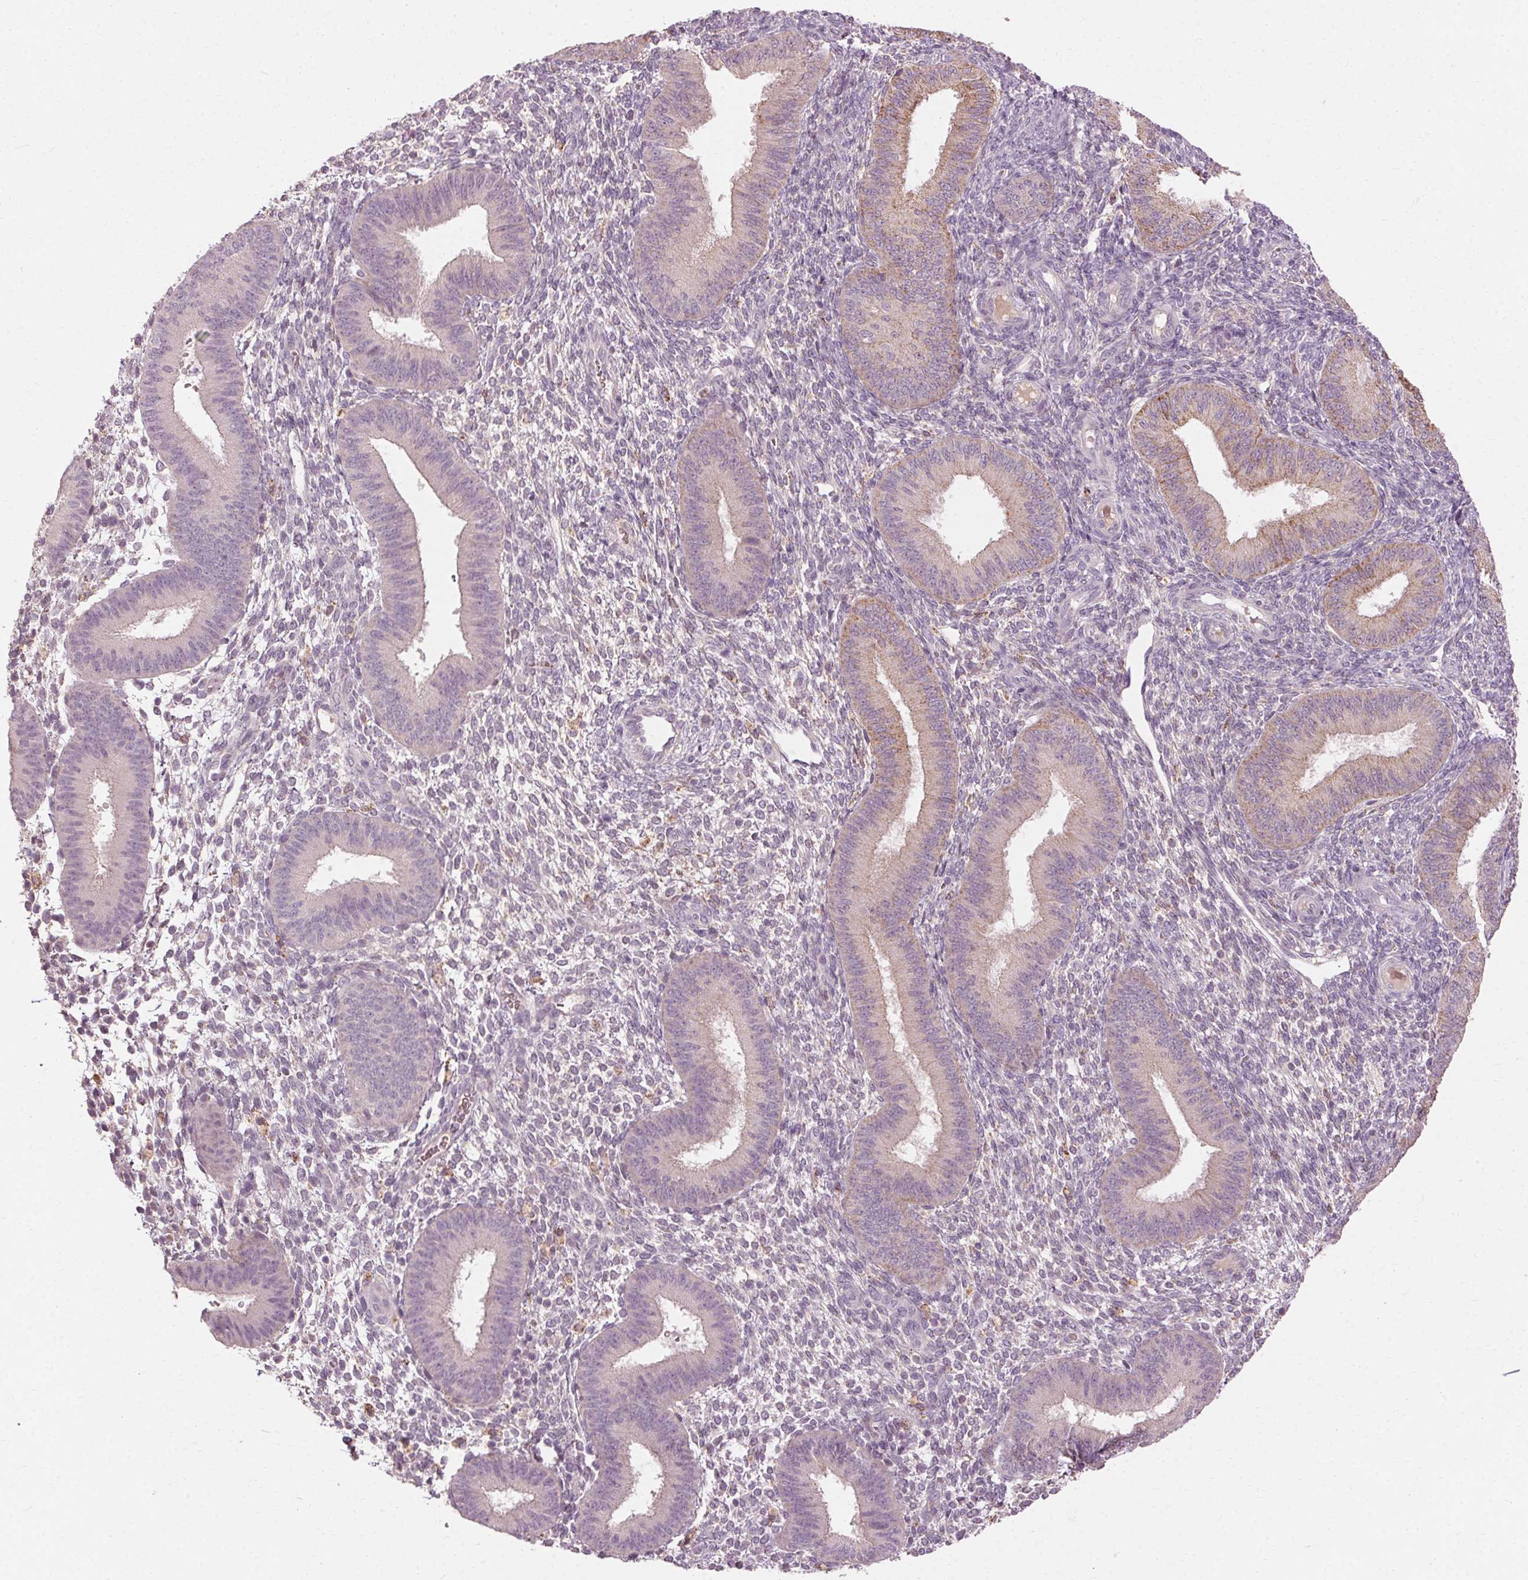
{"staining": {"intensity": "negative", "quantity": "none", "location": "none"}, "tissue": "endometrium", "cell_type": "Cells in endometrial stroma", "image_type": "normal", "snomed": [{"axis": "morphology", "description": "Normal tissue, NOS"}, {"axis": "topography", "description": "Endometrium"}], "caption": "This is an immunohistochemistry (IHC) micrograph of unremarkable human endometrium. There is no positivity in cells in endometrial stroma.", "gene": "REP15", "patient": {"sex": "female", "age": 39}}